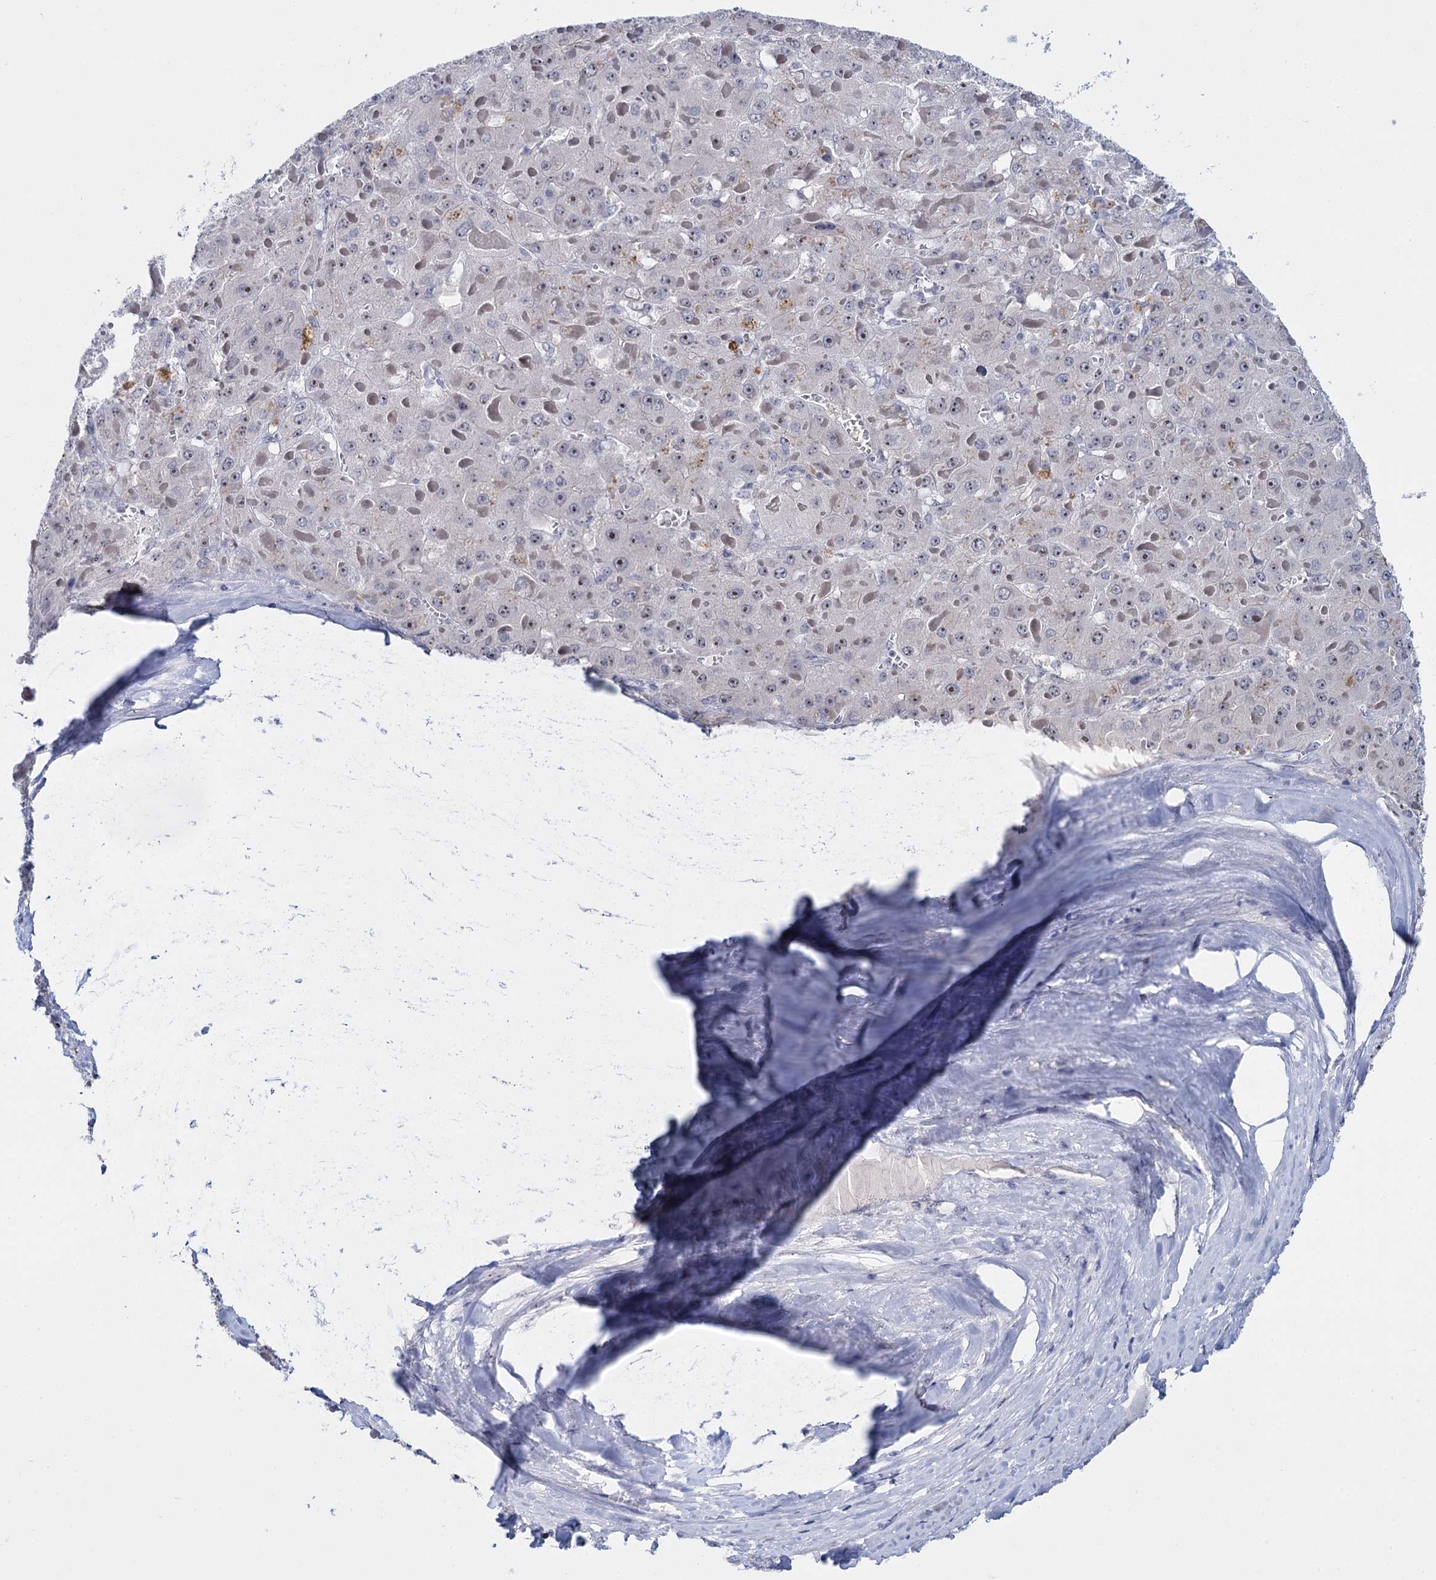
{"staining": {"intensity": "negative", "quantity": "none", "location": "none"}, "tissue": "liver cancer", "cell_type": "Tumor cells", "image_type": "cancer", "snomed": [{"axis": "morphology", "description": "Carcinoma, Hepatocellular, NOS"}, {"axis": "topography", "description": "Liver"}], "caption": "Tumor cells show no significant positivity in hepatocellular carcinoma (liver).", "gene": "SFN", "patient": {"sex": "female", "age": 73}}